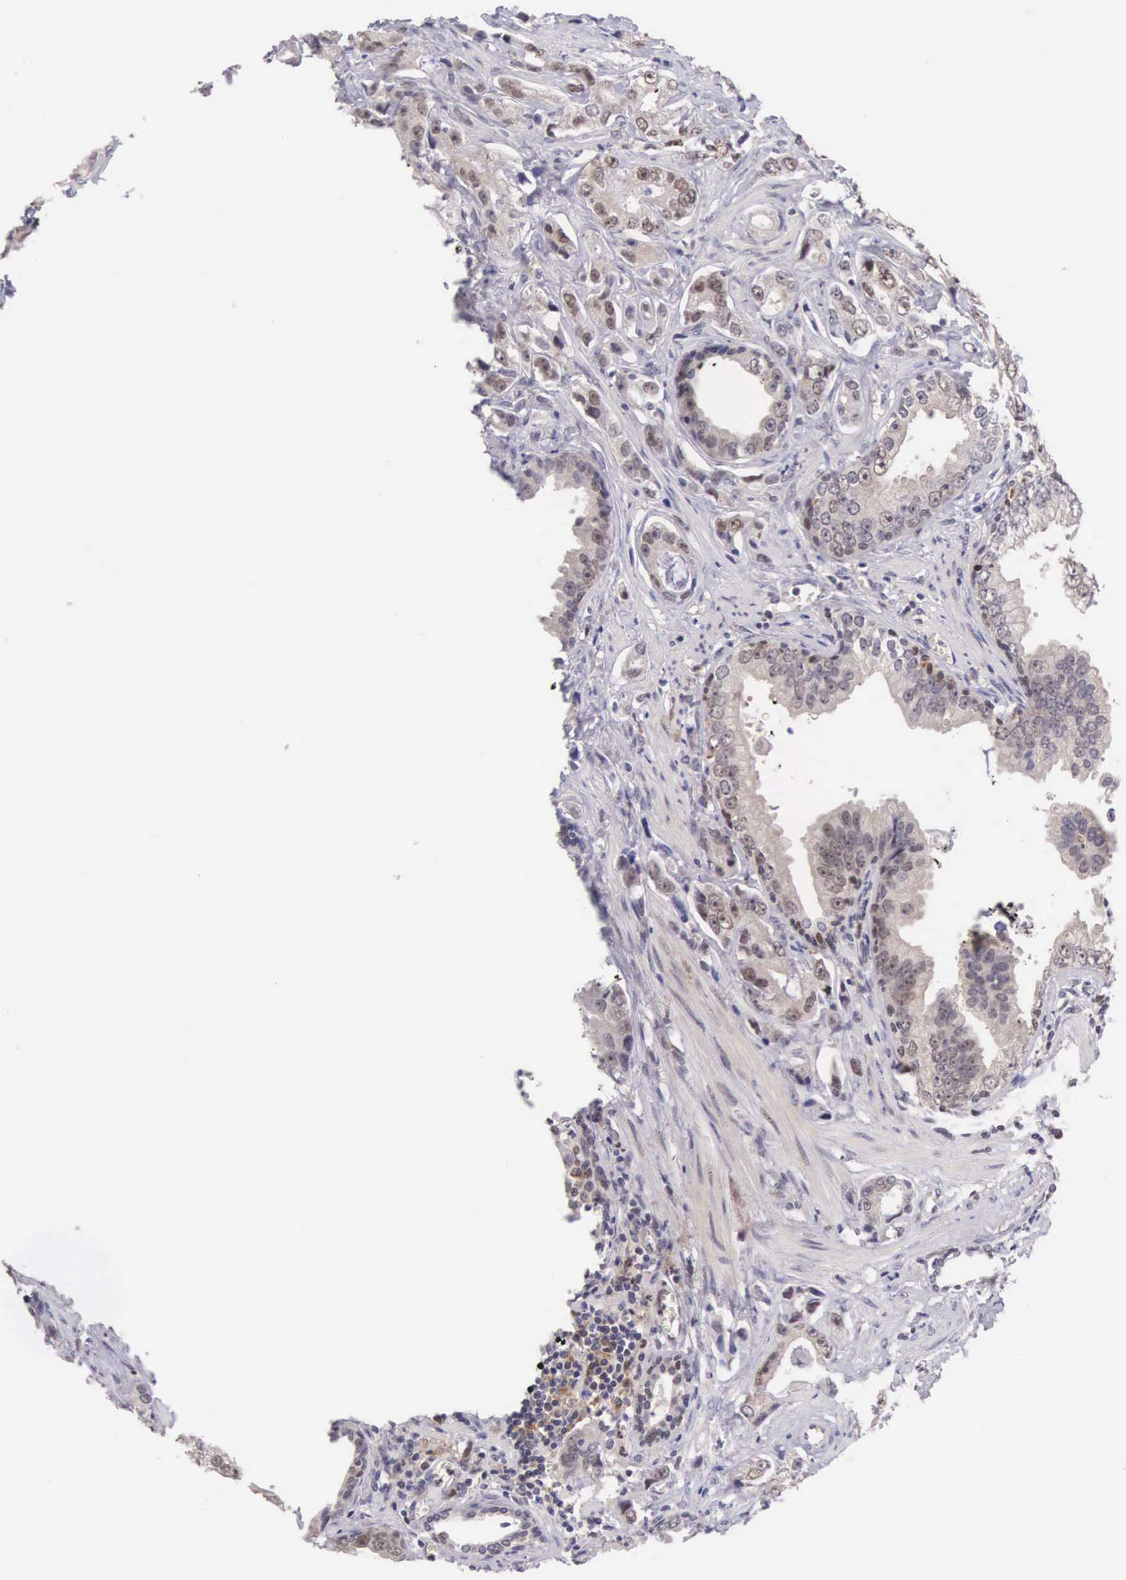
{"staining": {"intensity": "weak", "quantity": "25%-75%", "location": "cytoplasmic/membranous,nuclear"}, "tissue": "prostate cancer", "cell_type": "Tumor cells", "image_type": "cancer", "snomed": [{"axis": "morphology", "description": "Adenocarcinoma, Low grade"}, {"axis": "topography", "description": "Prostate"}], "caption": "IHC of prostate cancer reveals low levels of weak cytoplasmic/membranous and nuclear staining in approximately 25%-75% of tumor cells.", "gene": "GRK3", "patient": {"sex": "male", "age": 65}}